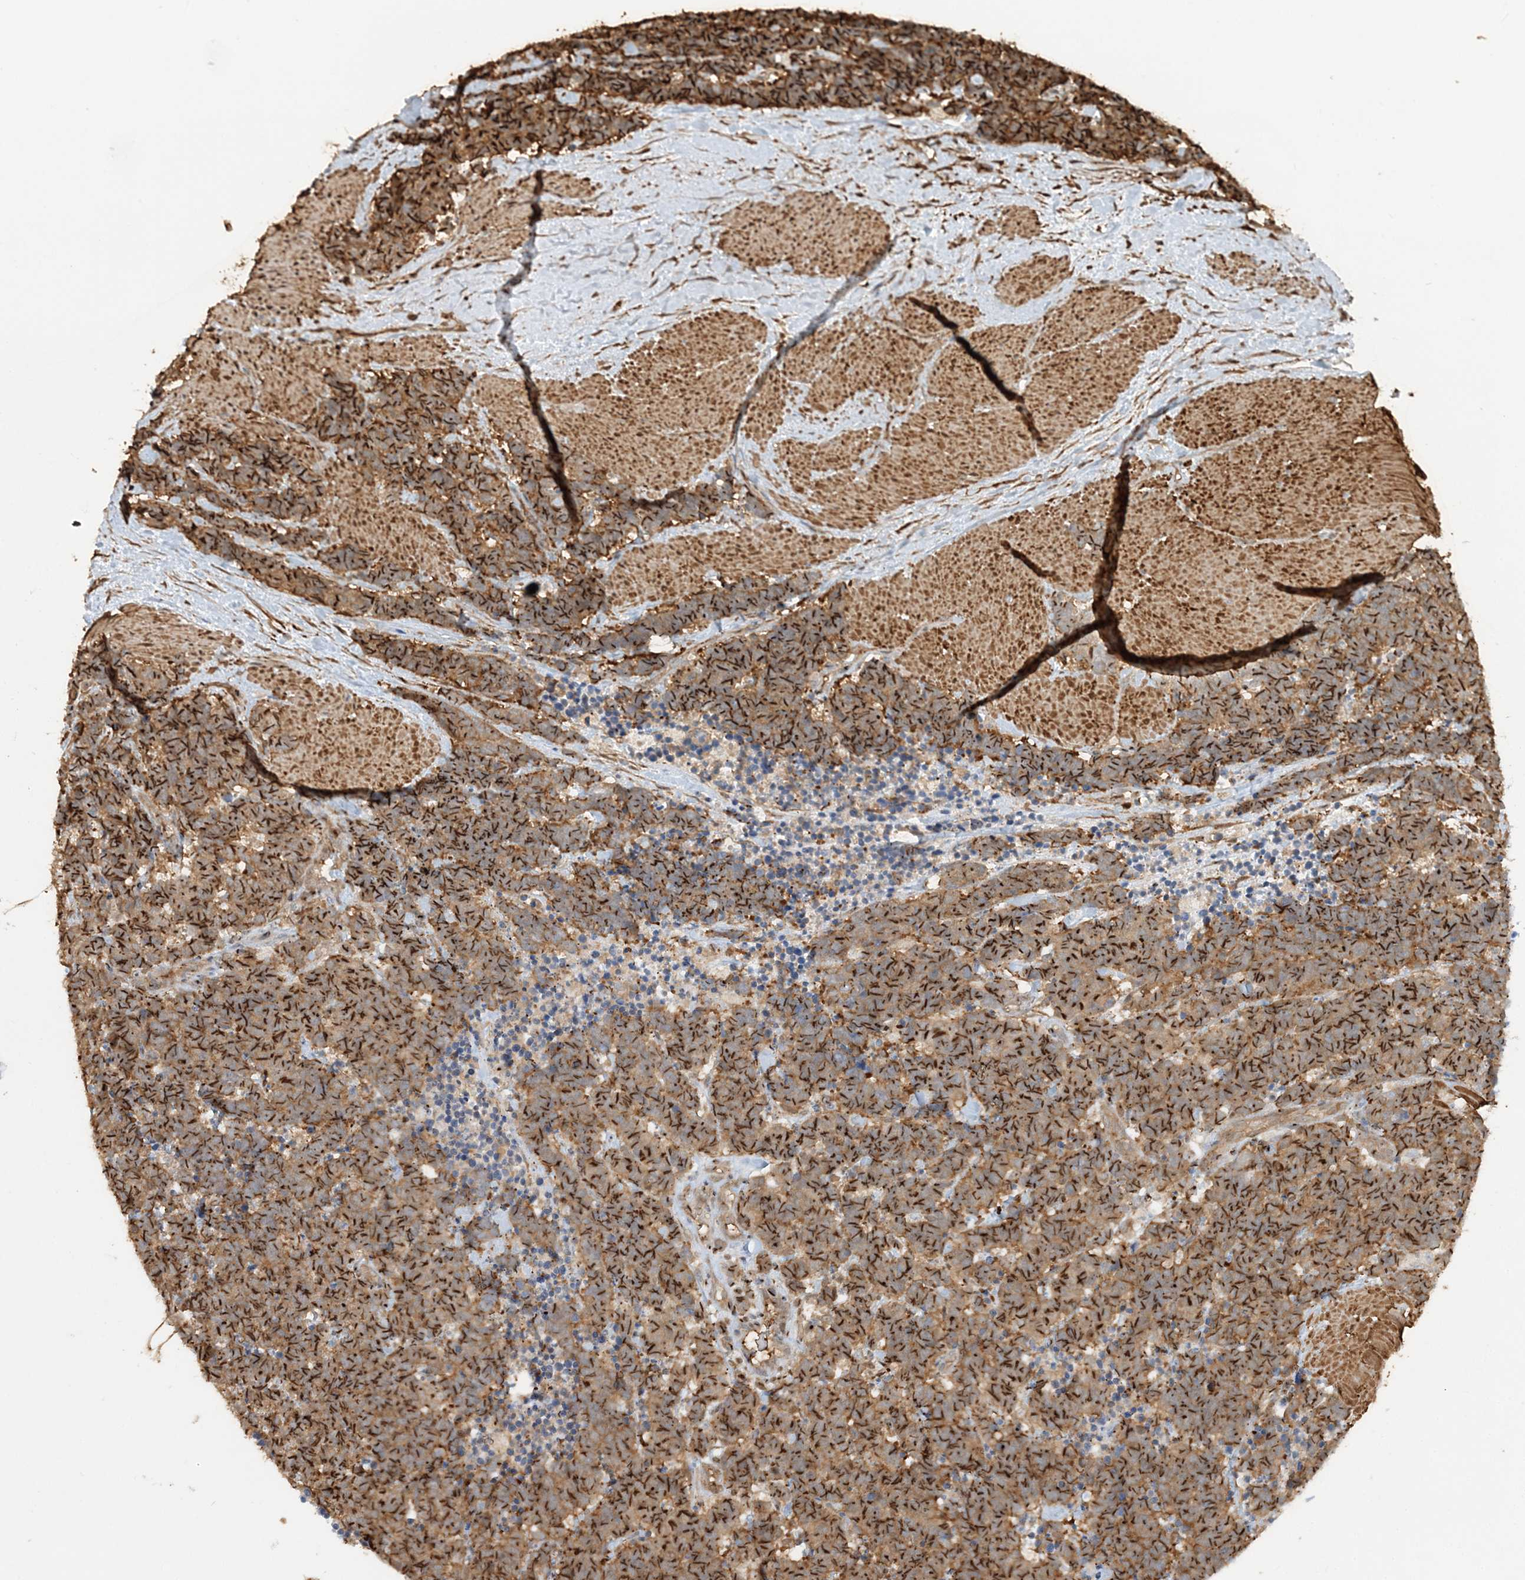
{"staining": {"intensity": "strong", "quantity": ">75%", "location": "cytoplasmic/membranous"}, "tissue": "carcinoid", "cell_type": "Tumor cells", "image_type": "cancer", "snomed": [{"axis": "morphology", "description": "Carcinoma, NOS"}, {"axis": "morphology", "description": "Carcinoid, malignant, NOS"}, {"axis": "topography", "description": "Urinary bladder"}], "caption": "About >75% of tumor cells in human carcinoid reveal strong cytoplasmic/membranous protein staining as visualized by brown immunohistochemical staining.", "gene": "DSTN", "patient": {"sex": "male", "age": 57}}